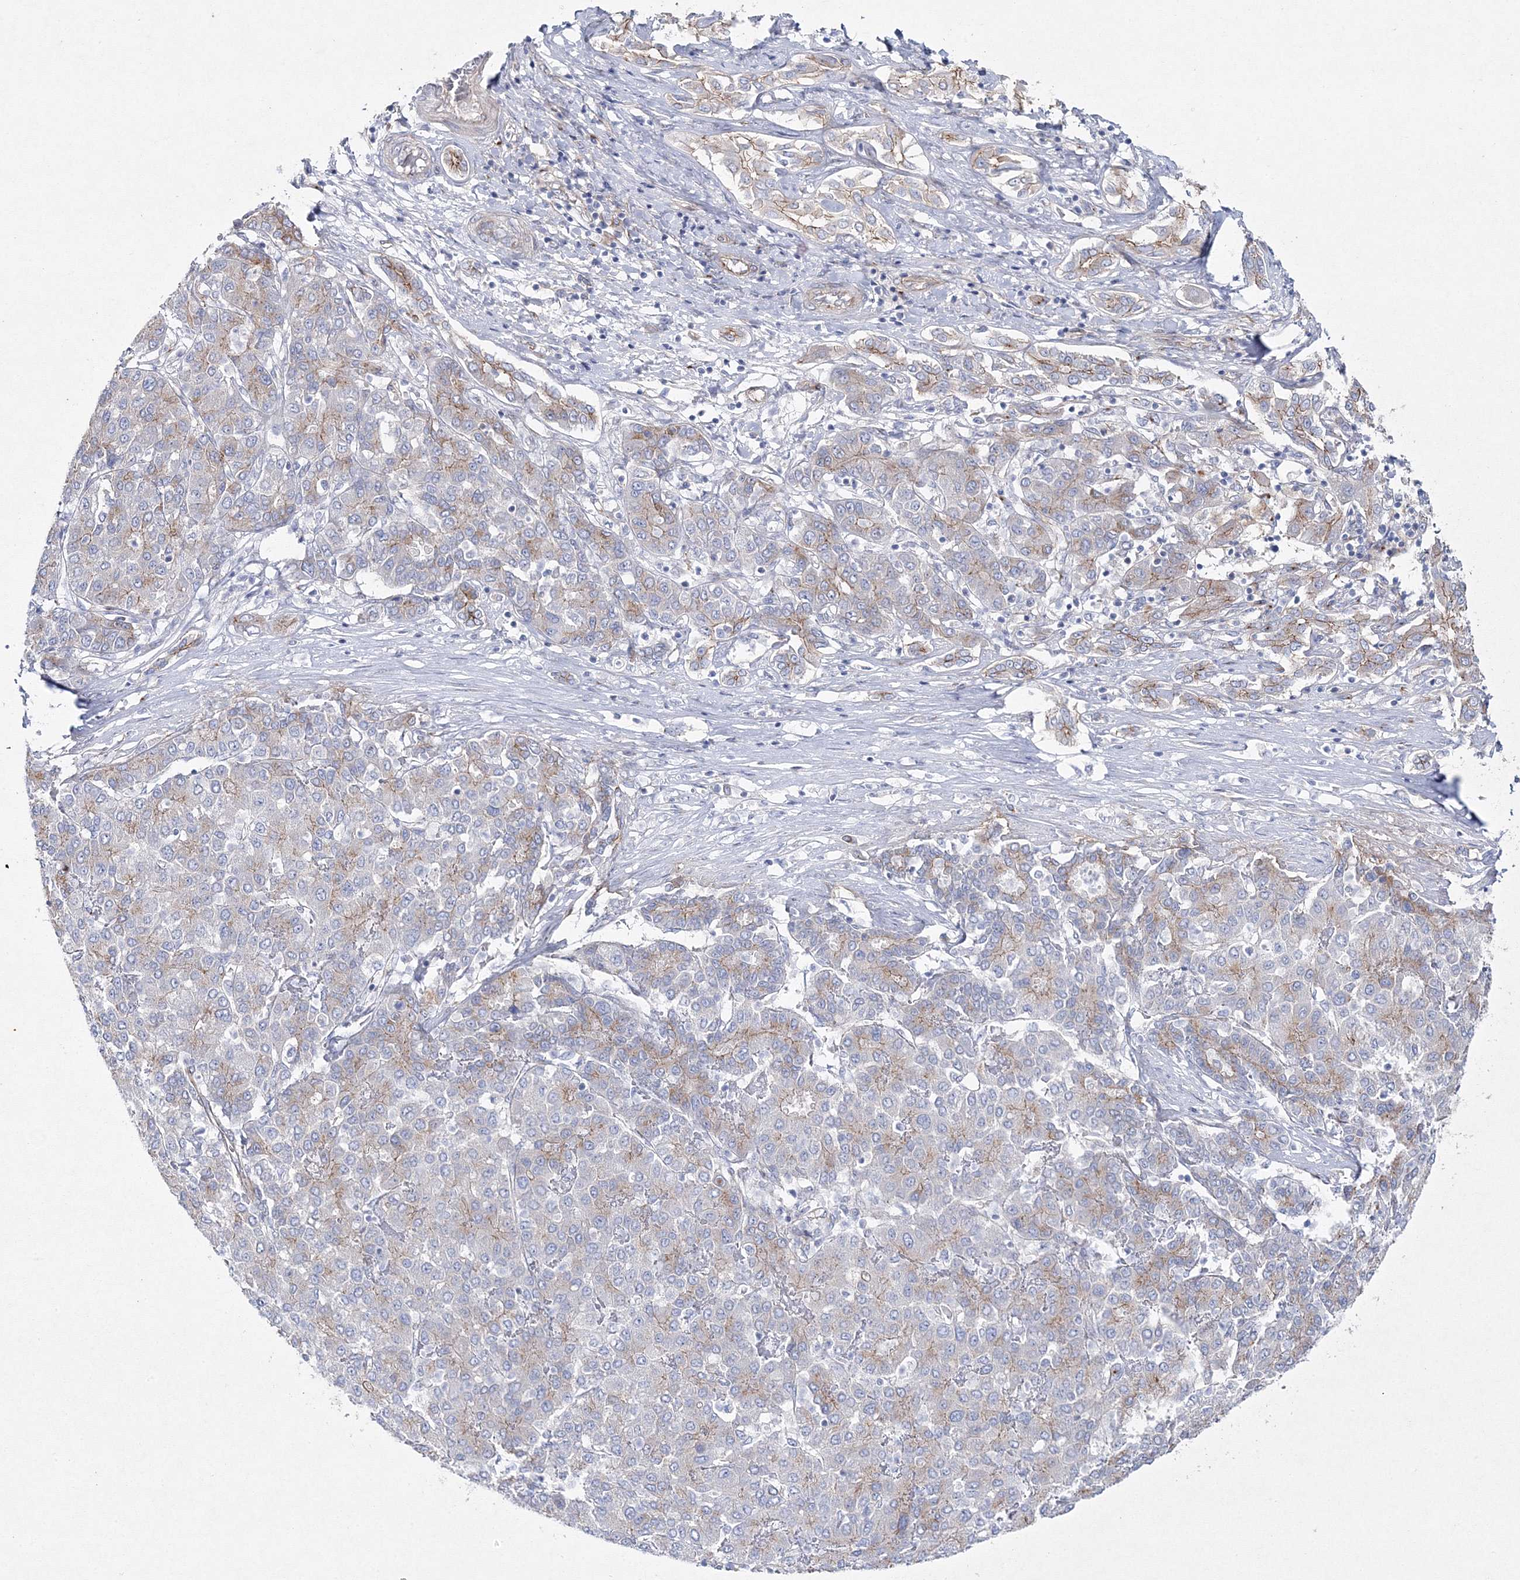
{"staining": {"intensity": "moderate", "quantity": "<25%", "location": "cytoplasmic/membranous"}, "tissue": "liver cancer", "cell_type": "Tumor cells", "image_type": "cancer", "snomed": [{"axis": "morphology", "description": "Carcinoma, Hepatocellular, NOS"}, {"axis": "topography", "description": "Liver"}], "caption": "Moderate cytoplasmic/membranous staining is seen in approximately <25% of tumor cells in liver cancer (hepatocellular carcinoma).", "gene": "NAA40", "patient": {"sex": "male", "age": 65}}